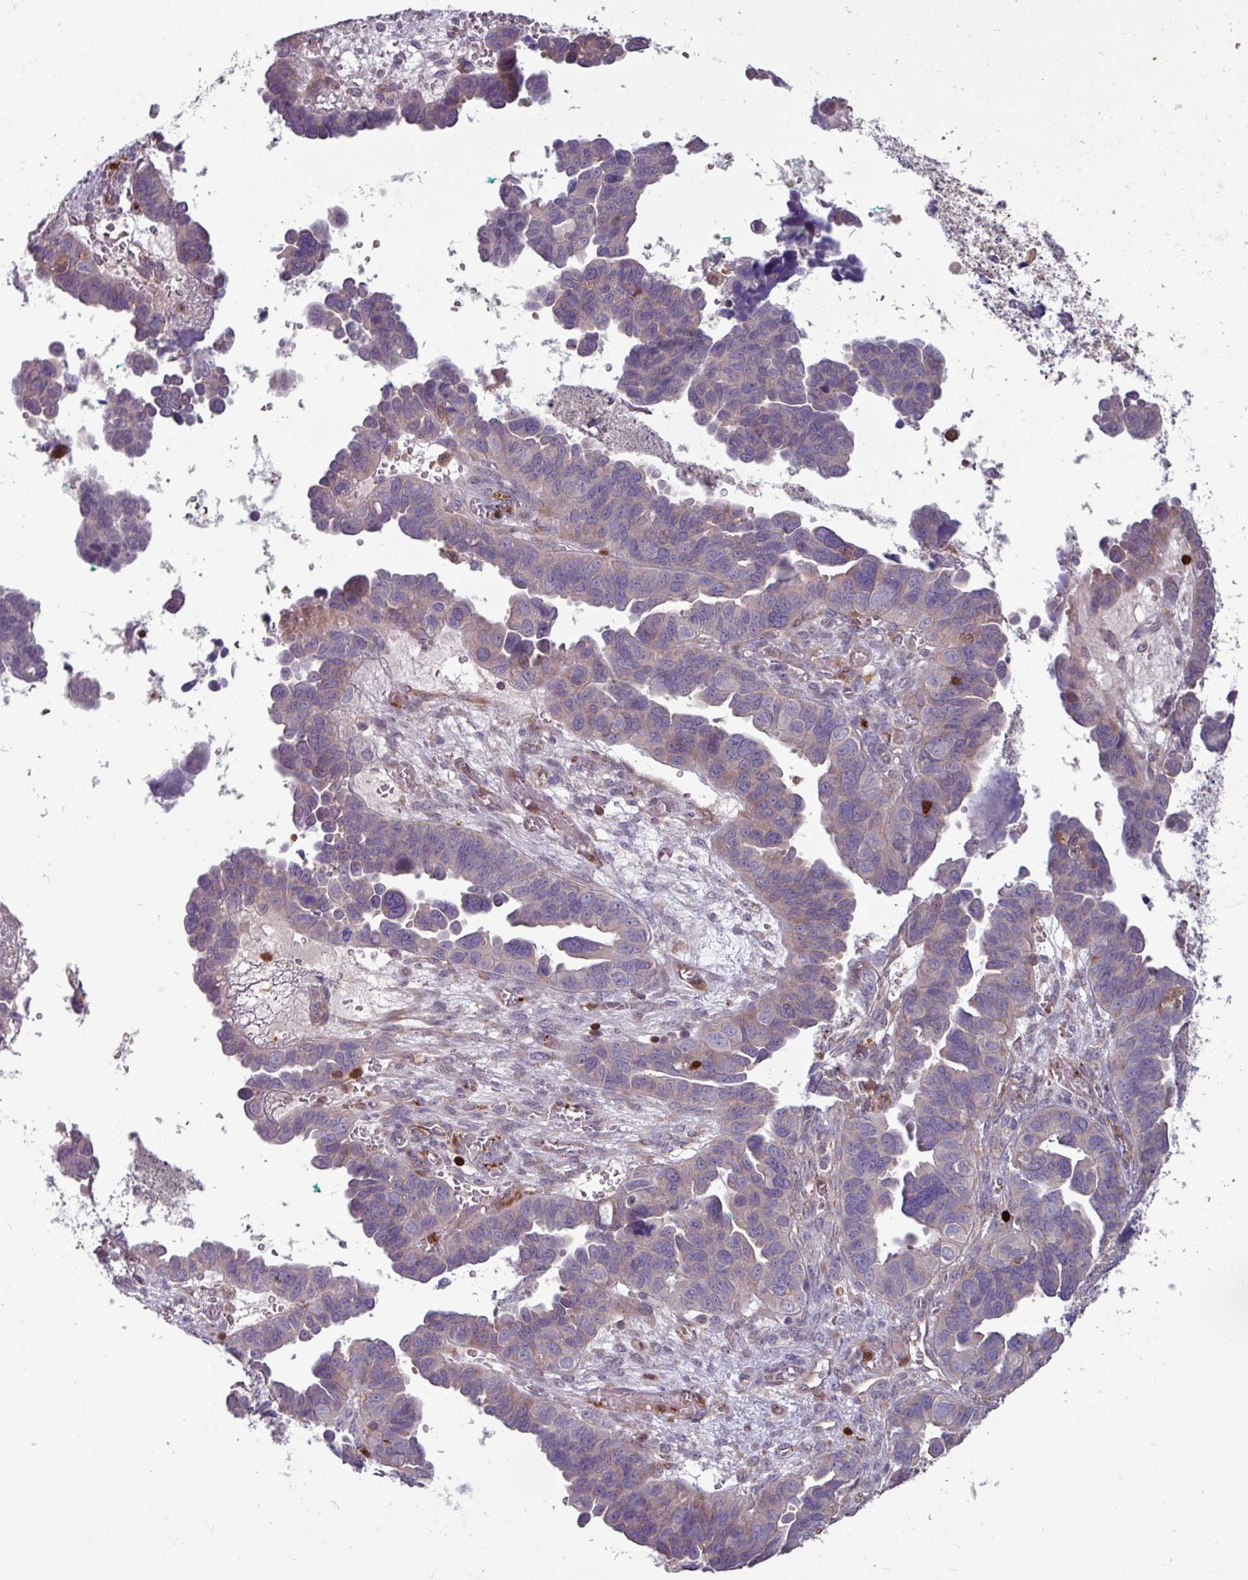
{"staining": {"intensity": "weak", "quantity": "<25%", "location": "cytoplasmic/membranous"}, "tissue": "ovarian cancer", "cell_type": "Tumor cells", "image_type": "cancer", "snomed": [{"axis": "morphology", "description": "Cystadenocarcinoma, serous, NOS"}, {"axis": "topography", "description": "Ovary"}], "caption": "Immunohistochemical staining of human ovarian cancer displays no significant expression in tumor cells. (Brightfield microscopy of DAB (3,3'-diaminobenzidine) immunohistochemistry at high magnification).", "gene": "SEC61G", "patient": {"sex": "female", "age": 64}}